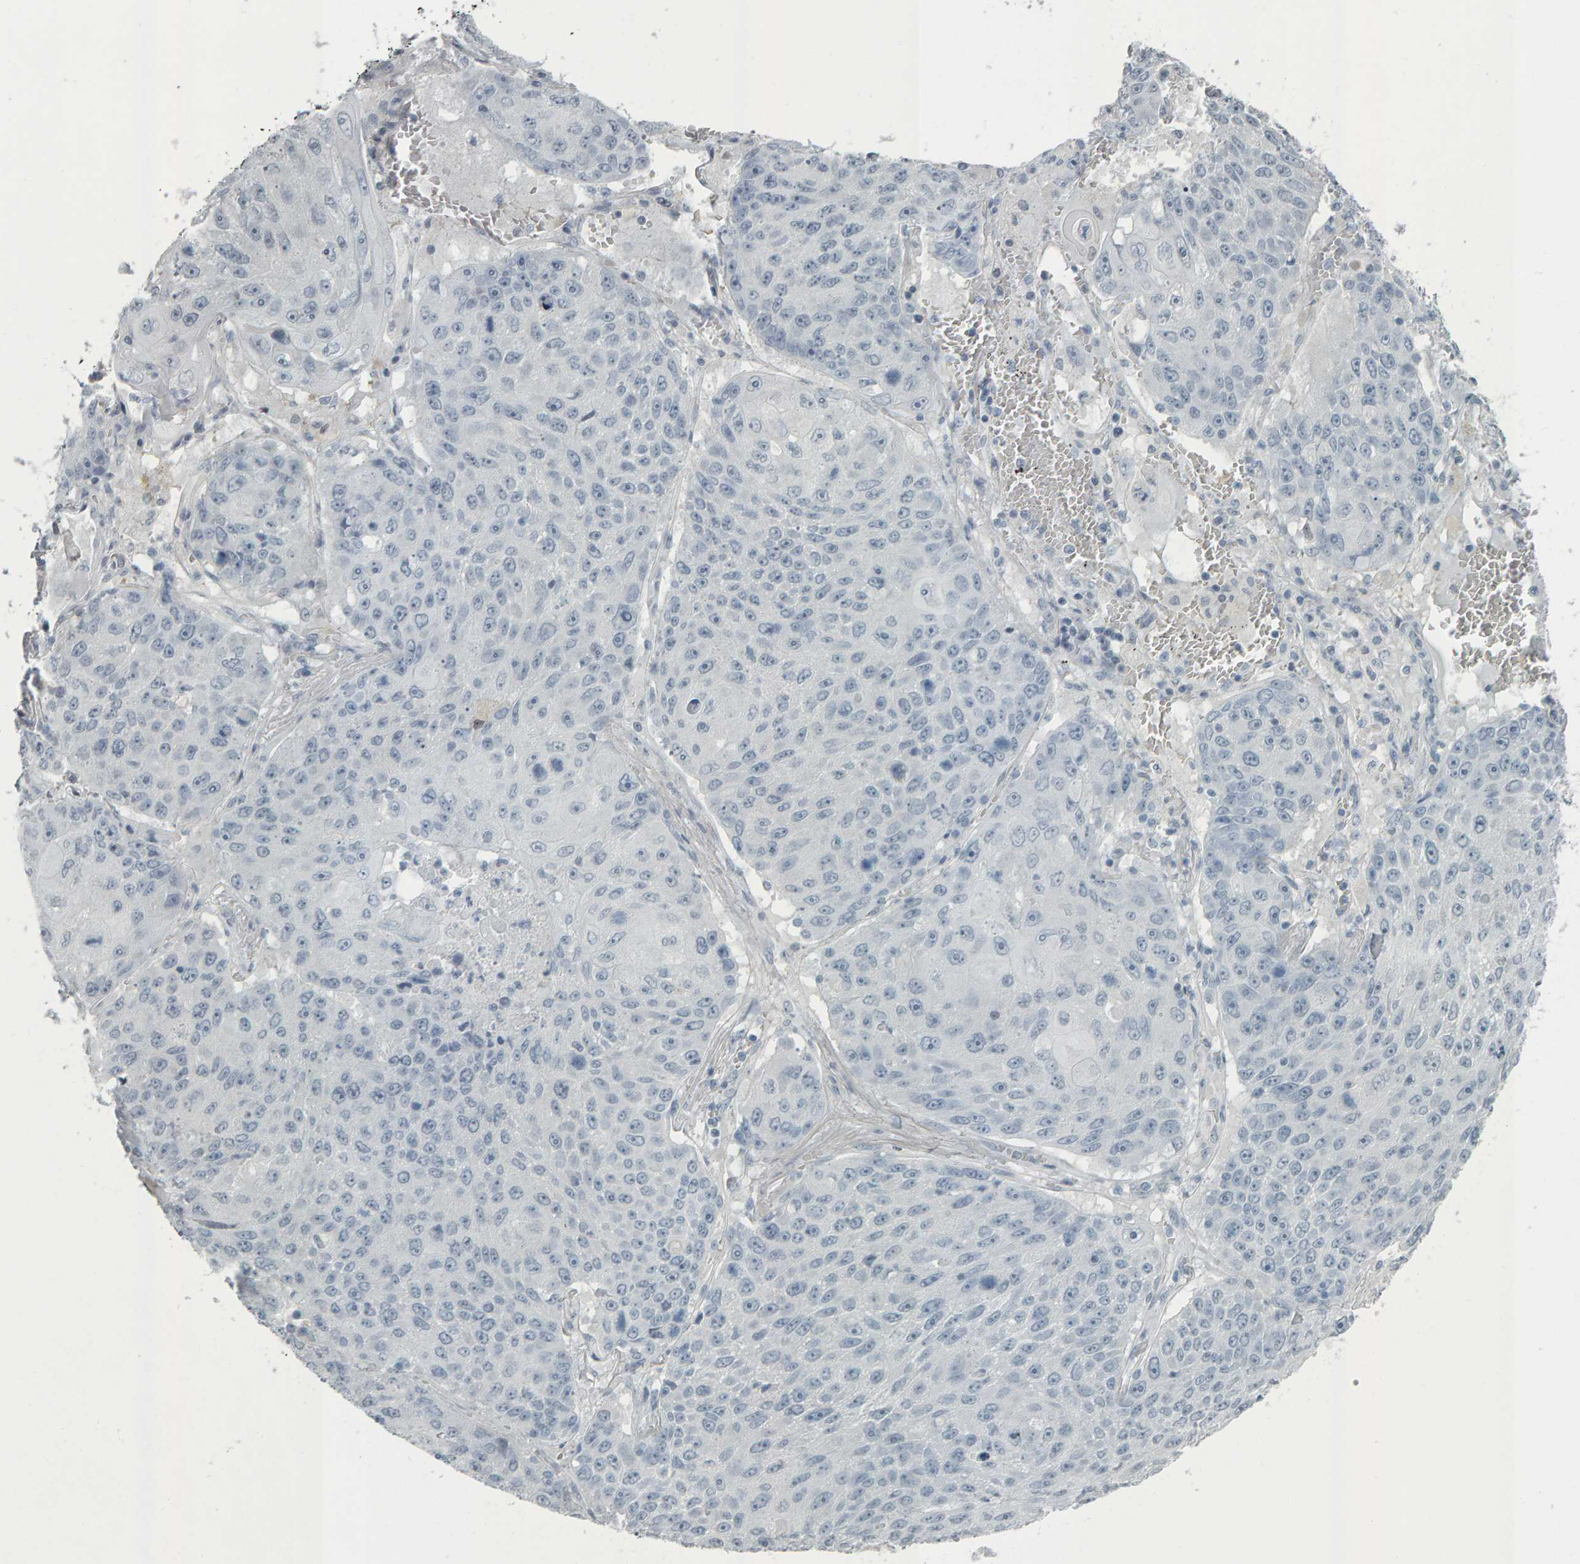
{"staining": {"intensity": "negative", "quantity": "none", "location": "none"}, "tissue": "lung cancer", "cell_type": "Tumor cells", "image_type": "cancer", "snomed": [{"axis": "morphology", "description": "Squamous cell carcinoma, NOS"}, {"axis": "topography", "description": "Lung"}], "caption": "Immunohistochemistry (IHC) photomicrograph of lung squamous cell carcinoma stained for a protein (brown), which reveals no staining in tumor cells.", "gene": "PYY", "patient": {"sex": "male", "age": 61}}